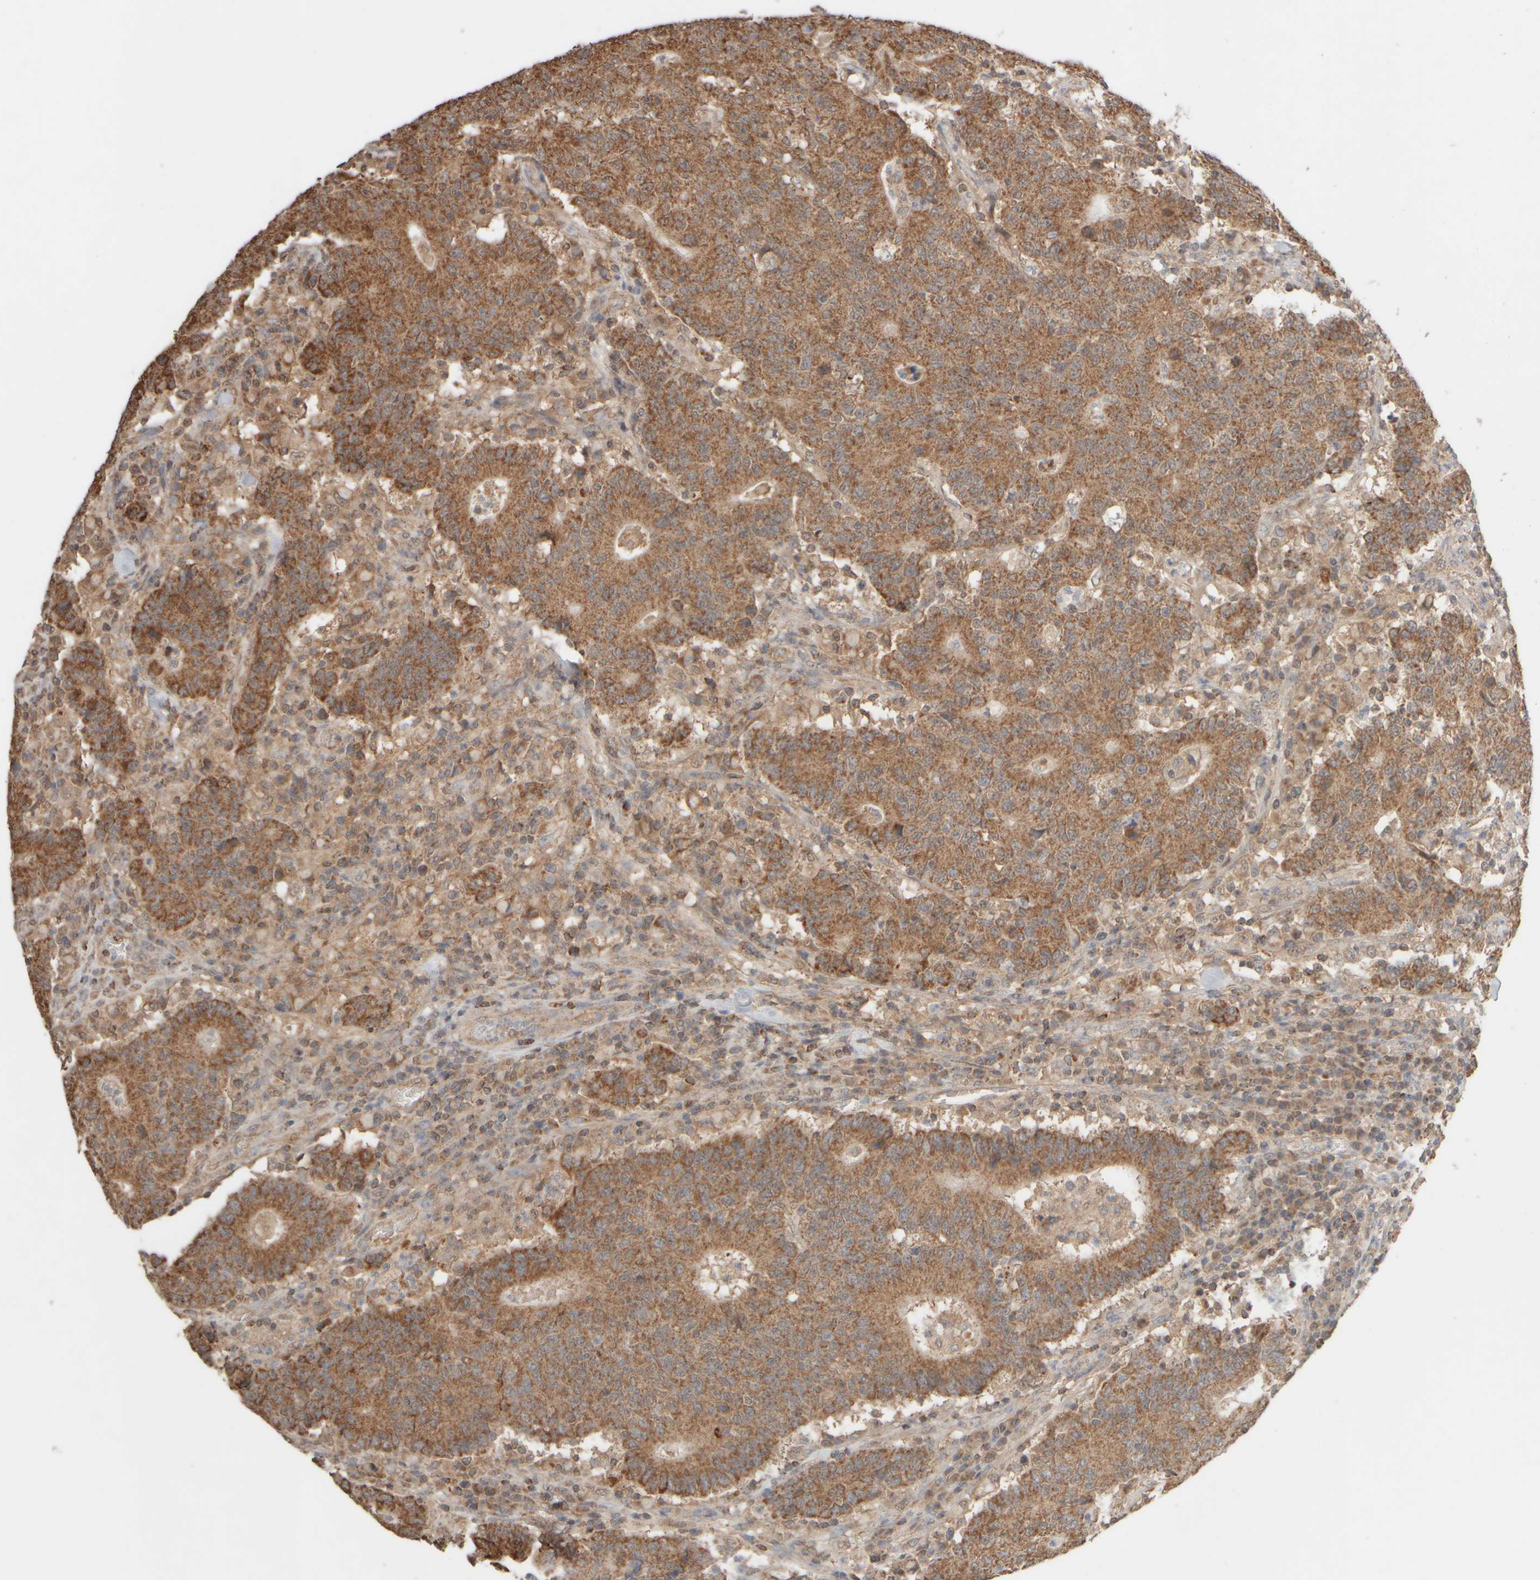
{"staining": {"intensity": "moderate", "quantity": ">75%", "location": "cytoplasmic/membranous"}, "tissue": "colorectal cancer", "cell_type": "Tumor cells", "image_type": "cancer", "snomed": [{"axis": "morphology", "description": "Normal tissue, NOS"}, {"axis": "morphology", "description": "Adenocarcinoma, NOS"}, {"axis": "topography", "description": "Colon"}], "caption": "Colorectal cancer (adenocarcinoma) stained with a brown dye shows moderate cytoplasmic/membranous positive positivity in approximately >75% of tumor cells.", "gene": "EIF2B3", "patient": {"sex": "female", "age": 75}}